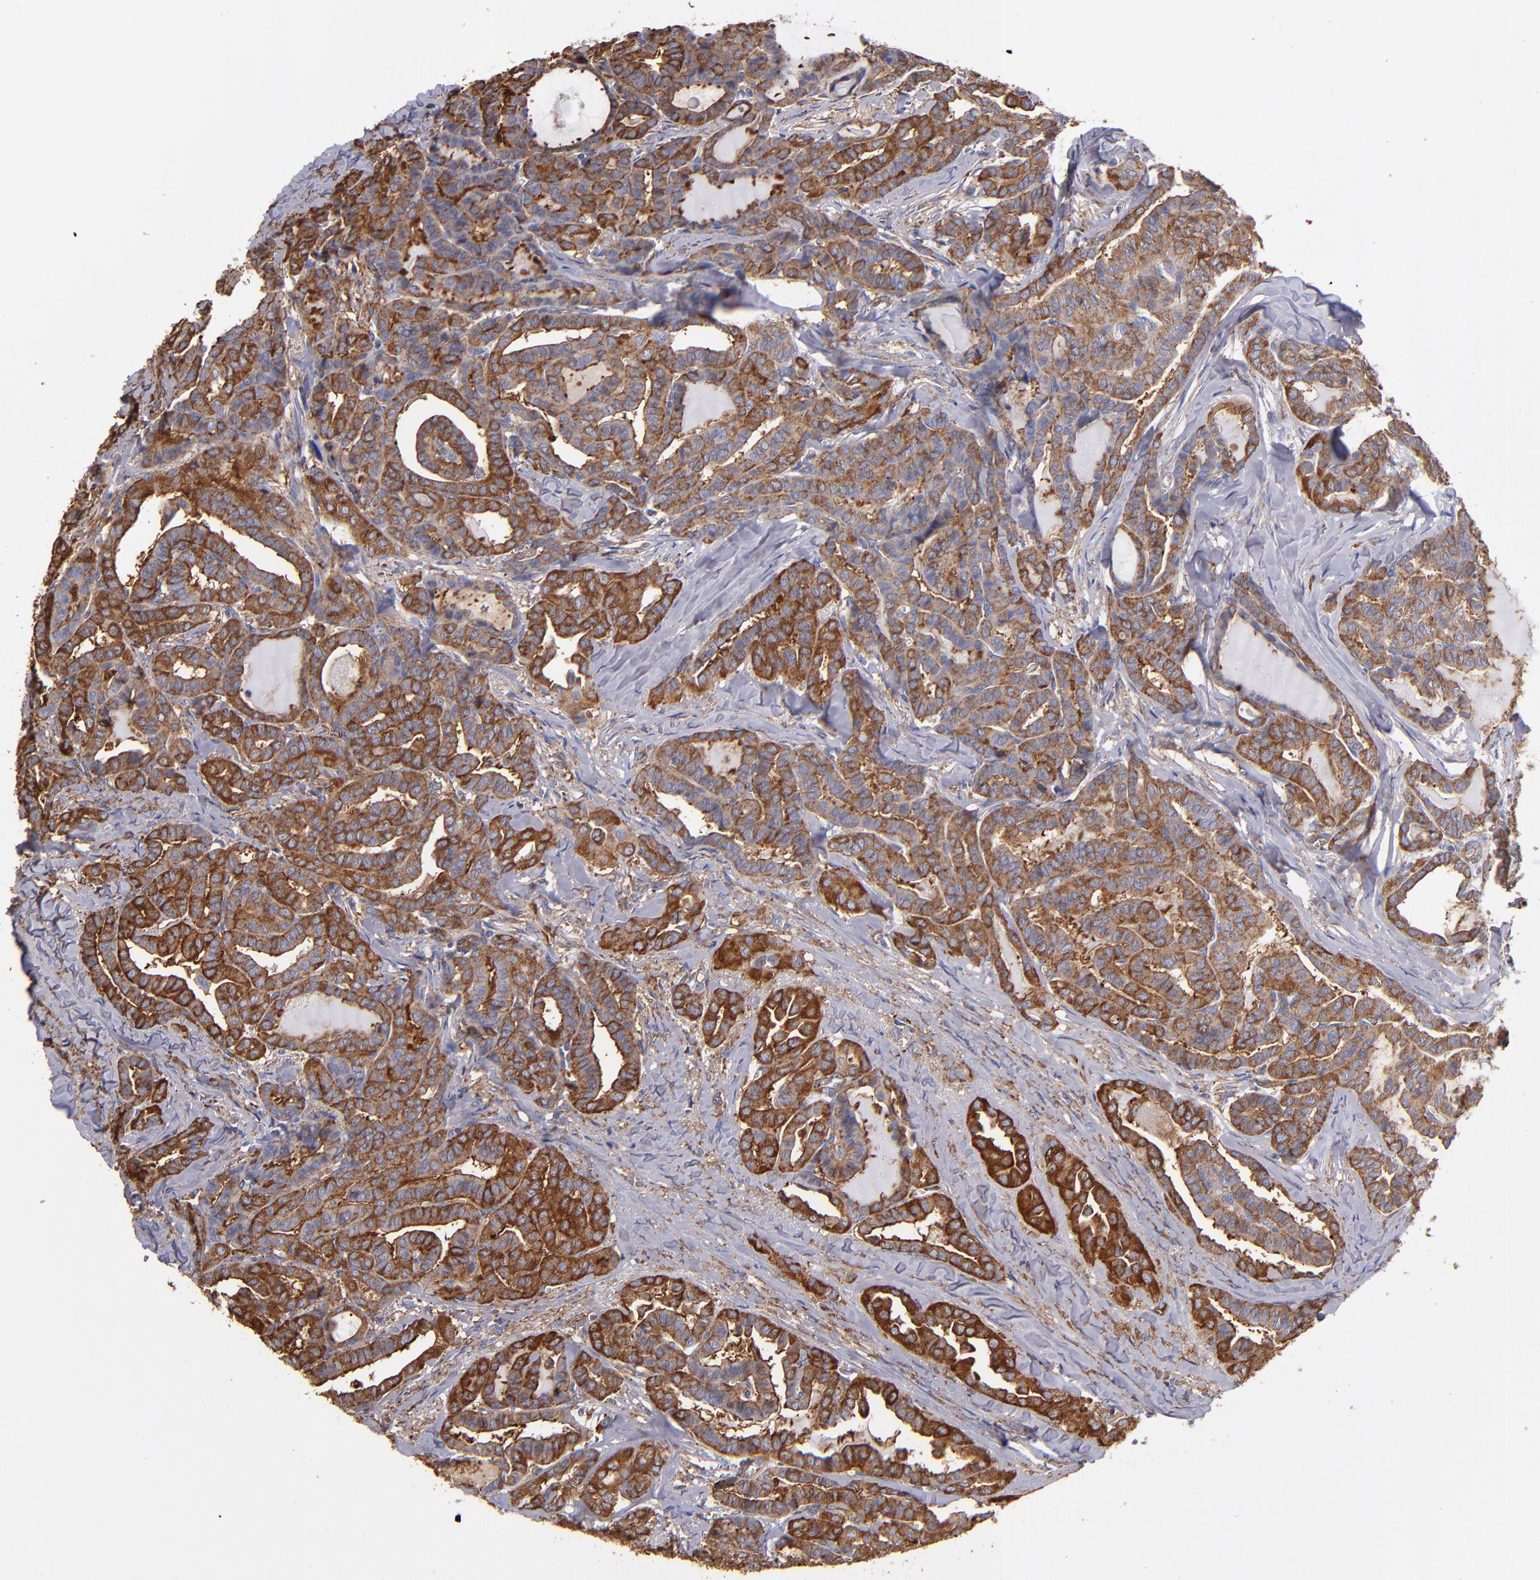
{"staining": {"intensity": "moderate", "quantity": ">75%", "location": "cytoplasmic/membranous"}, "tissue": "thyroid cancer", "cell_type": "Tumor cells", "image_type": "cancer", "snomed": [{"axis": "morphology", "description": "Carcinoma, NOS"}, {"axis": "topography", "description": "Thyroid gland"}], "caption": "Immunohistochemistry (IHC) of human thyroid cancer (carcinoma) demonstrates medium levels of moderate cytoplasmic/membranous positivity in approximately >75% of tumor cells.", "gene": "MVP", "patient": {"sex": "female", "age": 91}}